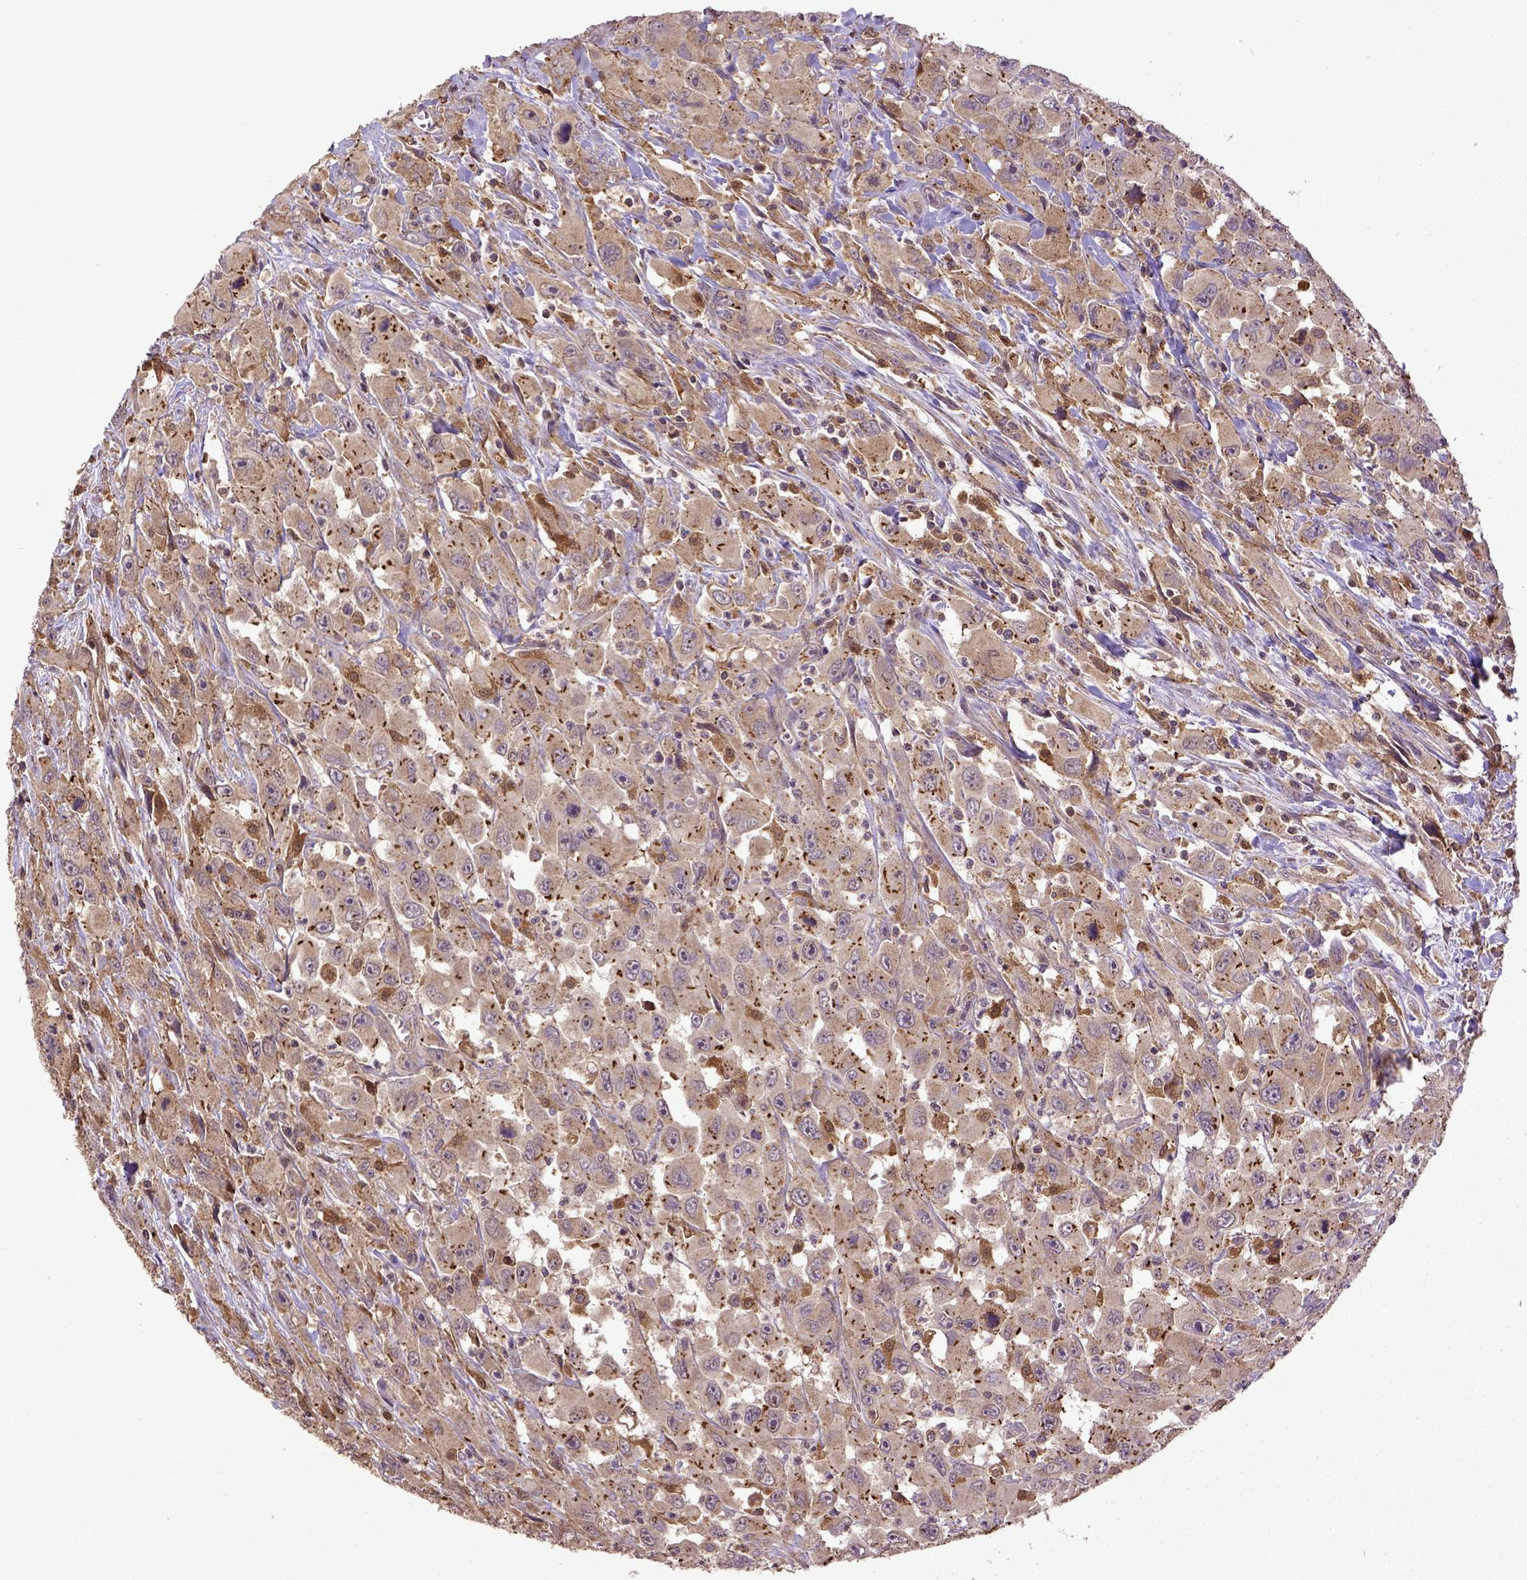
{"staining": {"intensity": "moderate", "quantity": ">75%", "location": "cytoplasmic/membranous"}, "tissue": "head and neck cancer", "cell_type": "Tumor cells", "image_type": "cancer", "snomed": [{"axis": "morphology", "description": "Squamous cell carcinoma, NOS"}, {"axis": "morphology", "description": "Squamous cell carcinoma, metastatic, NOS"}, {"axis": "topography", "description": "Oral tissue"}, {"axis": "topography", "description": "Head-Neck"}], "caption": "Moderate cytoplasmic/membranous expression for a protein is appreciated in about >75% of tumor cells of head and neck squamous cell carcinoma using immunohistochemistry.", "gene": "MT-CO1", "patient": {"sex": "female", "age": 85}}